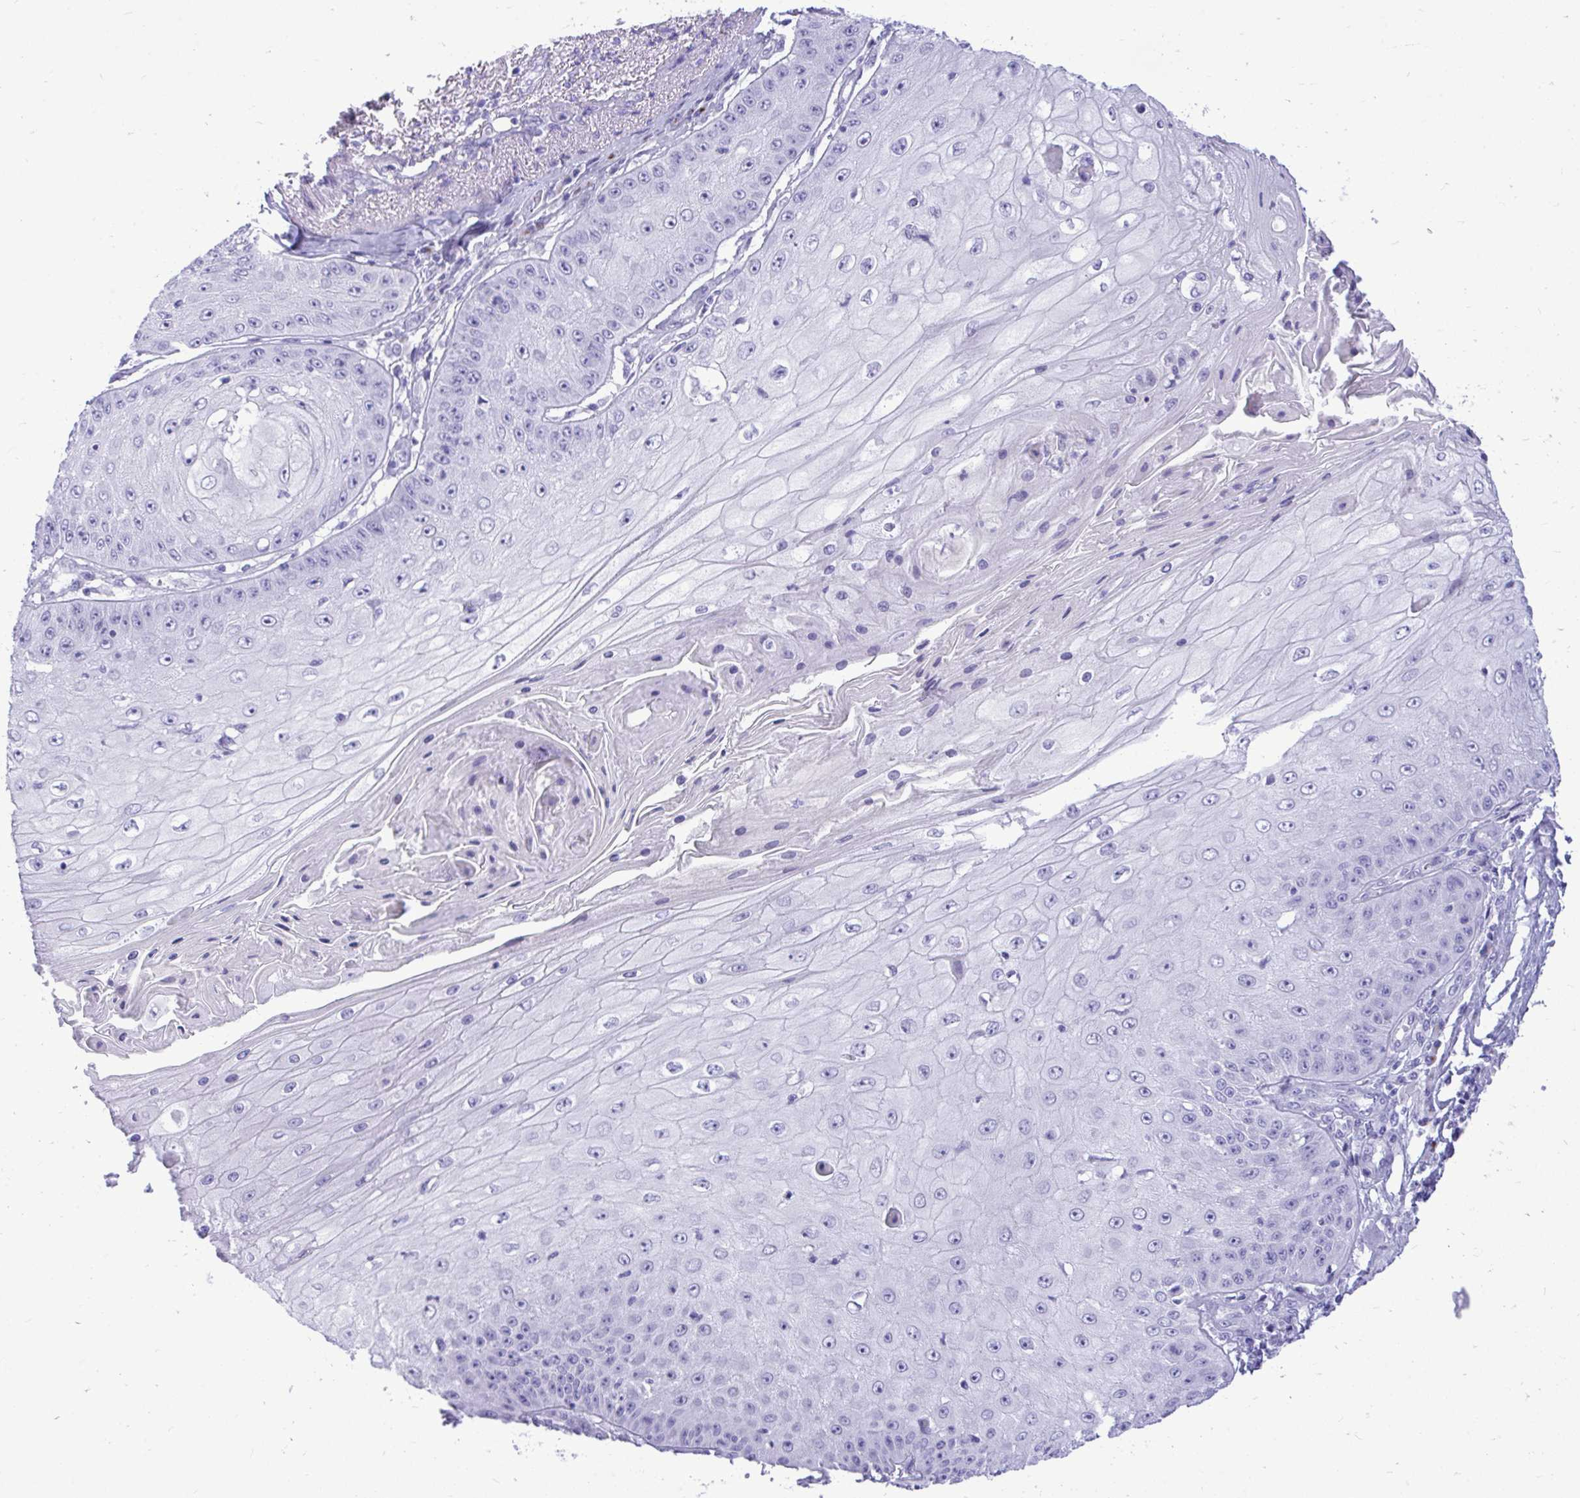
{"staining": {"intensity": "negative", "quantity": "none", "location": "none"}, "tissue": "skin cancer", "cell_type": "Tumor cells", "image_type": "cancer", "snomed": [{"axis": "morphology", "description": "Squamous cell carcinoma, NOS"}, {"axis": "topography", "description": "Skin"}], "caption": "The immunohistochemistry (IHC) photomicrograph has no significant positivity in tumor cells of skin squamous cell carcinoma tissue.", "gene": "ANKDD1B", "patient": {"sex": "male", "age": 70}}